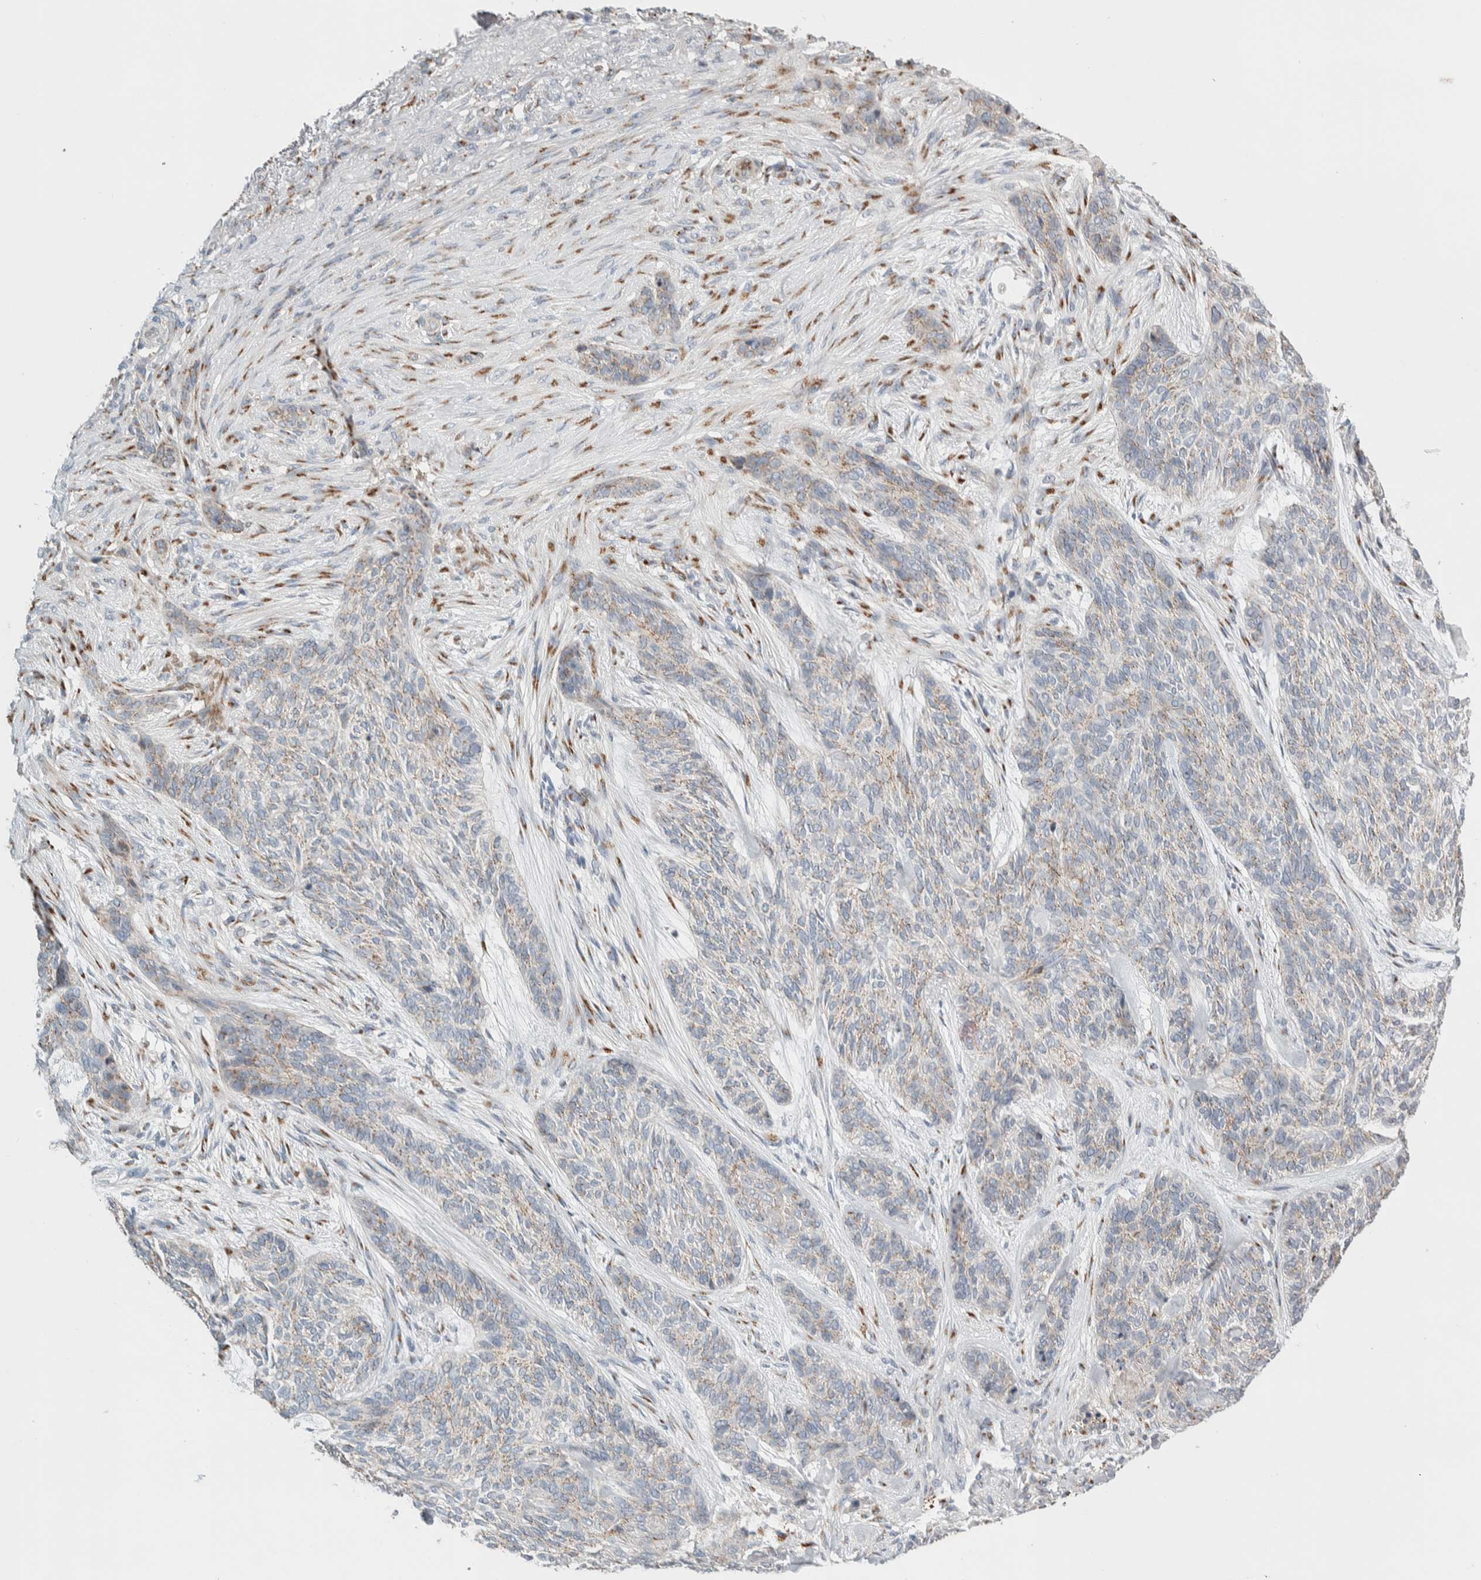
{"staining": {"intensity": "weak", "quantity": "25%-75%", "location": "cytoplasmic/membranous"}, "tissue": "skin cancer", "cell_type": "Tumor cells", "image_type": "cancer", "snomed": [{"axis": "morphology", "description": "Basal cell carcinoma"}, {"axis": "topography", "description": "Skin"}], "caption": "Immunohistochemical staining of human basal cell carcinoma (skin) reveals low levels of weak cytoplasmic/membranous protein staining in about 25%-75% of tumor cells.", "gene": "SLC38A10", "patient": {"sex": "male", "age": 55}}